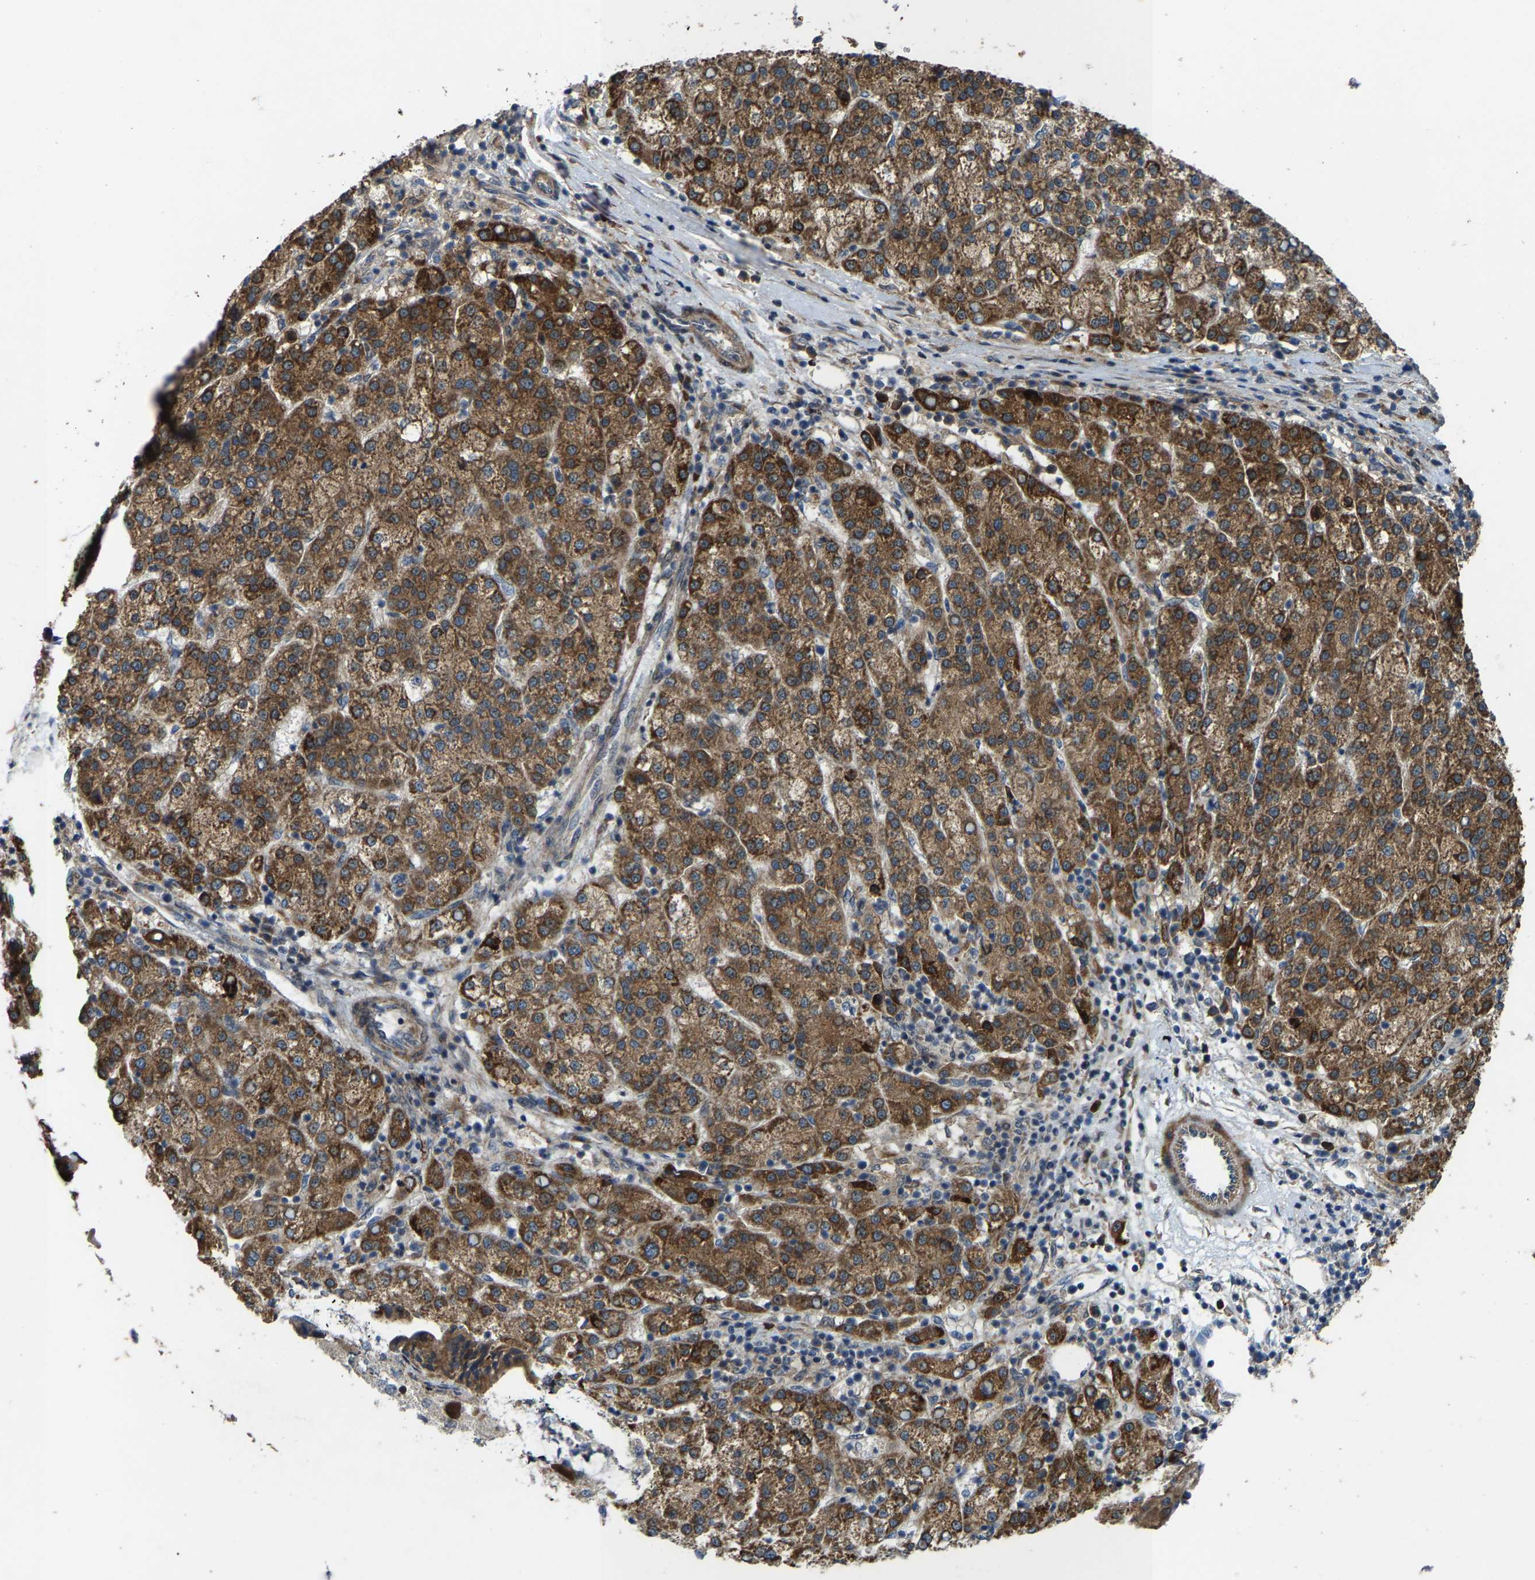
{"staining": {"intensity": "moderate", "quantity": ">75%", "location": "cytoplasmic/membranous"}, "tissue": "liver cancer", "cell_type": "Tumor cells", "image_type": "cancer", "snomed": [{"axis": "morphology", "description": "Carcinoma, Hepatocellular, NOS"}, {"axis": "topography", "description": "Liver"}], "caption": "The immunohistochemical stain labels moderate cytoplasmic/membranous positivity in tumor cells of liver hepatocellular carcinoma tissue.", "gene": "LRRC72", "patient": {"sex": "female", "age": 58}}